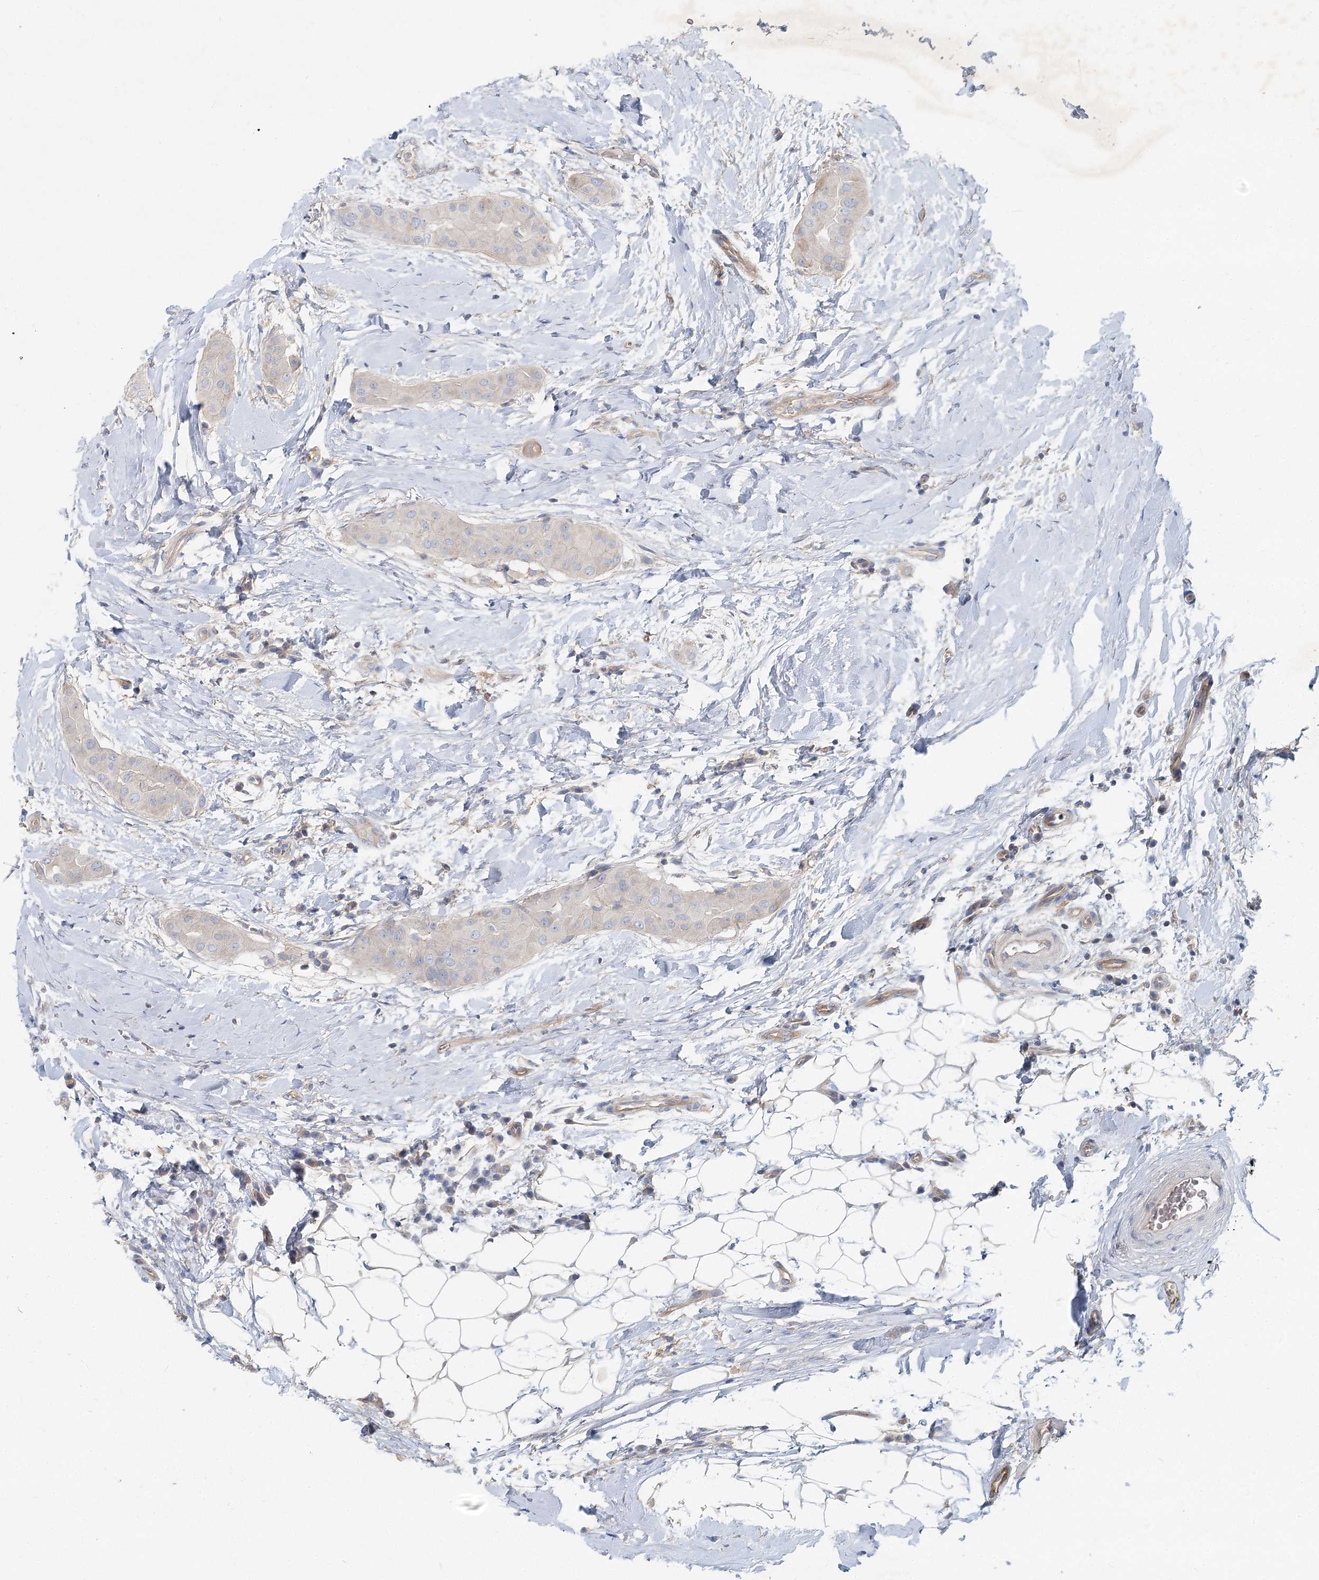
{"staining": {"intensity": "negative", "quantity": "none", "location": "none"}, "tissue": "thyroid cancer", "cell_type": "Tumor cells", "image_type": "cancer", "snomed": [{"axis": "morphology", "description": "Papillary adenocarcinoma, NOS"}, {"axis": "topography", "description": "Thyroid gland"}], "caption": "This is an immunohistochemistry photomicrograph of thyroid papillary adenocarcinoma. There is no positivity in tumor cells.", "gene": "DNMBP", "patient": {"sex": "male", "age": 33}}